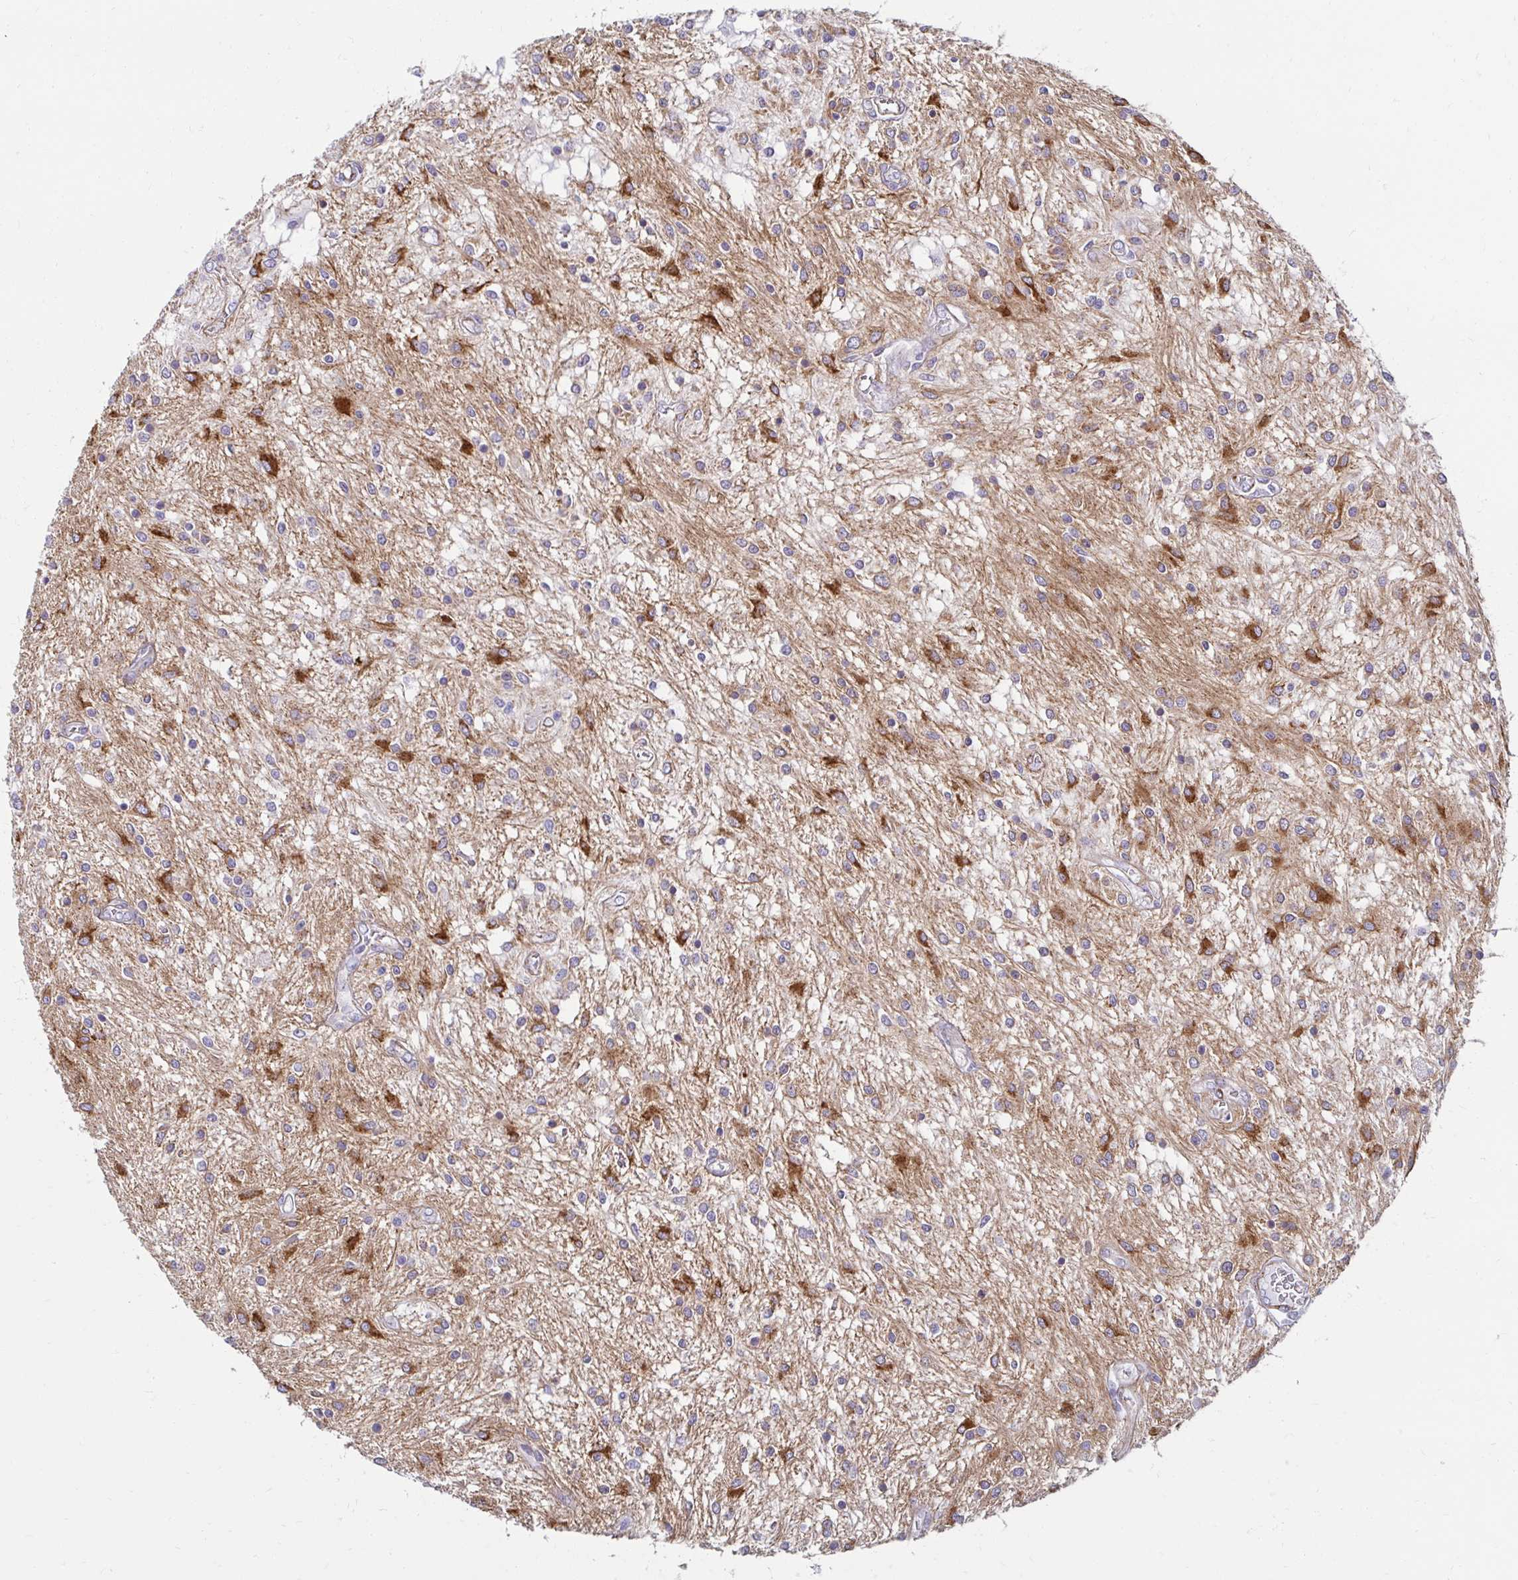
{"staining": {"intensity": "negative", "quantity": "none", "location": "none"}, "tissue": "glioma", "cell_type": "Tumor cells", "image_type": "cancer", "snomed": [{"axis": "morphology", "description": "Glioma, malignant, Low grade"}, {"axis": "topography", "description": "Cerebellum"}], "caption": "Immunohistochemistry (IHC) histopathology image of human malignant glioma (low-grade) stained for a protein (brown), which reveals no positivity in tumor cells.", "gene": "ANKRD62", "patient": {"sex": "female", "age": 14}}